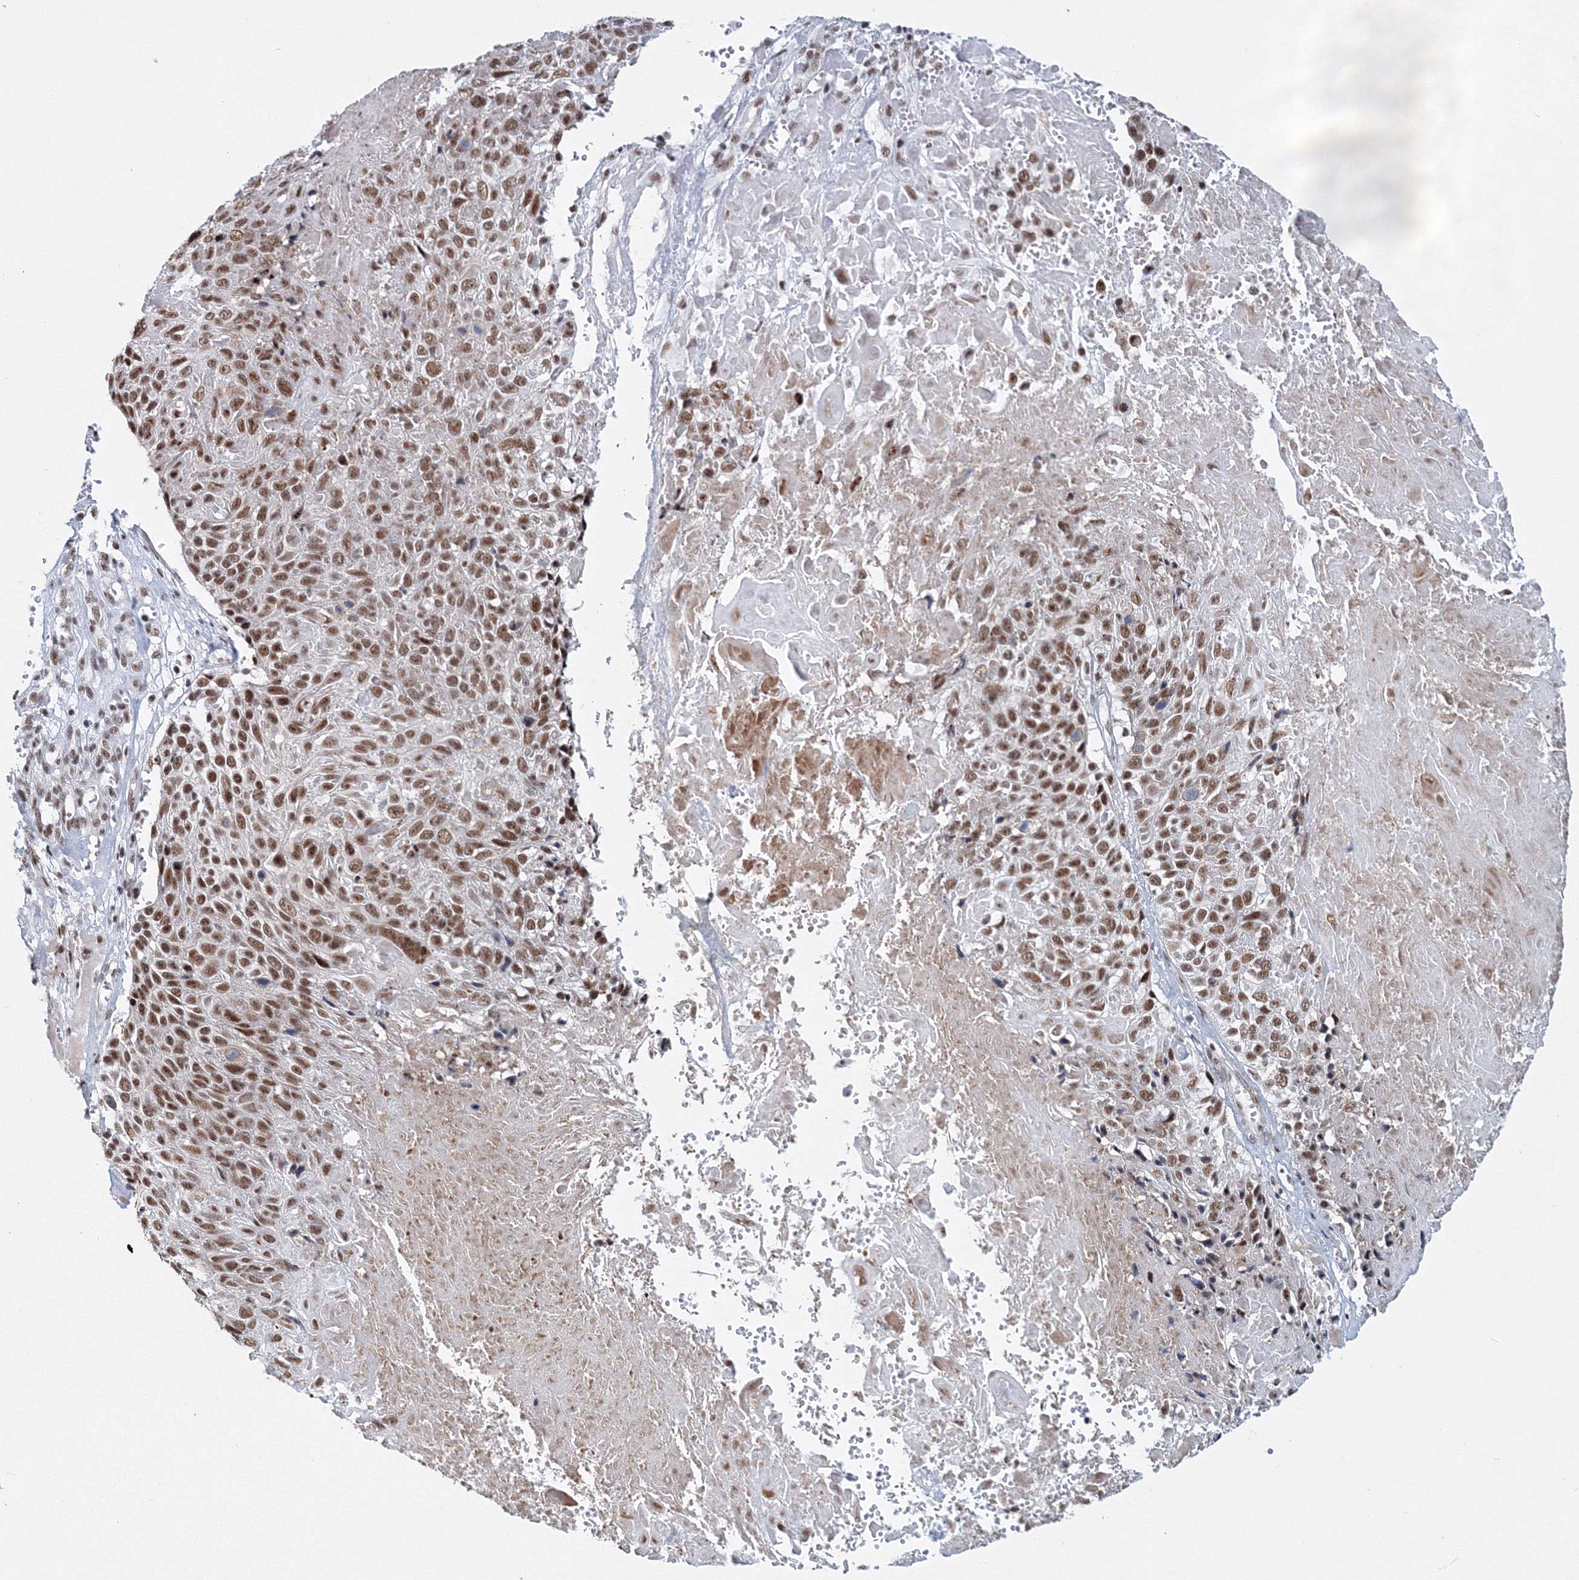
{"staining": {"intensity": "moderate", "quantity": ">75%", "location": "nuclear"}, "tissue": "cervical cancer", "cell_type": "Tumor cells", "image_type": "cancer", "snomed": [{"axis": "morphology", "description": "Squamous cell carcinoma, NOS"}, {"axis": "topography", "description": "Cervix"}], "caption": "This is a histology image of immunohistochemistry staining of cervical cancer, which shows moderate staining in the nuclear of tumor cells.", "gene": "SF3B6", "patient": {"sex": "female", "age": 74}}